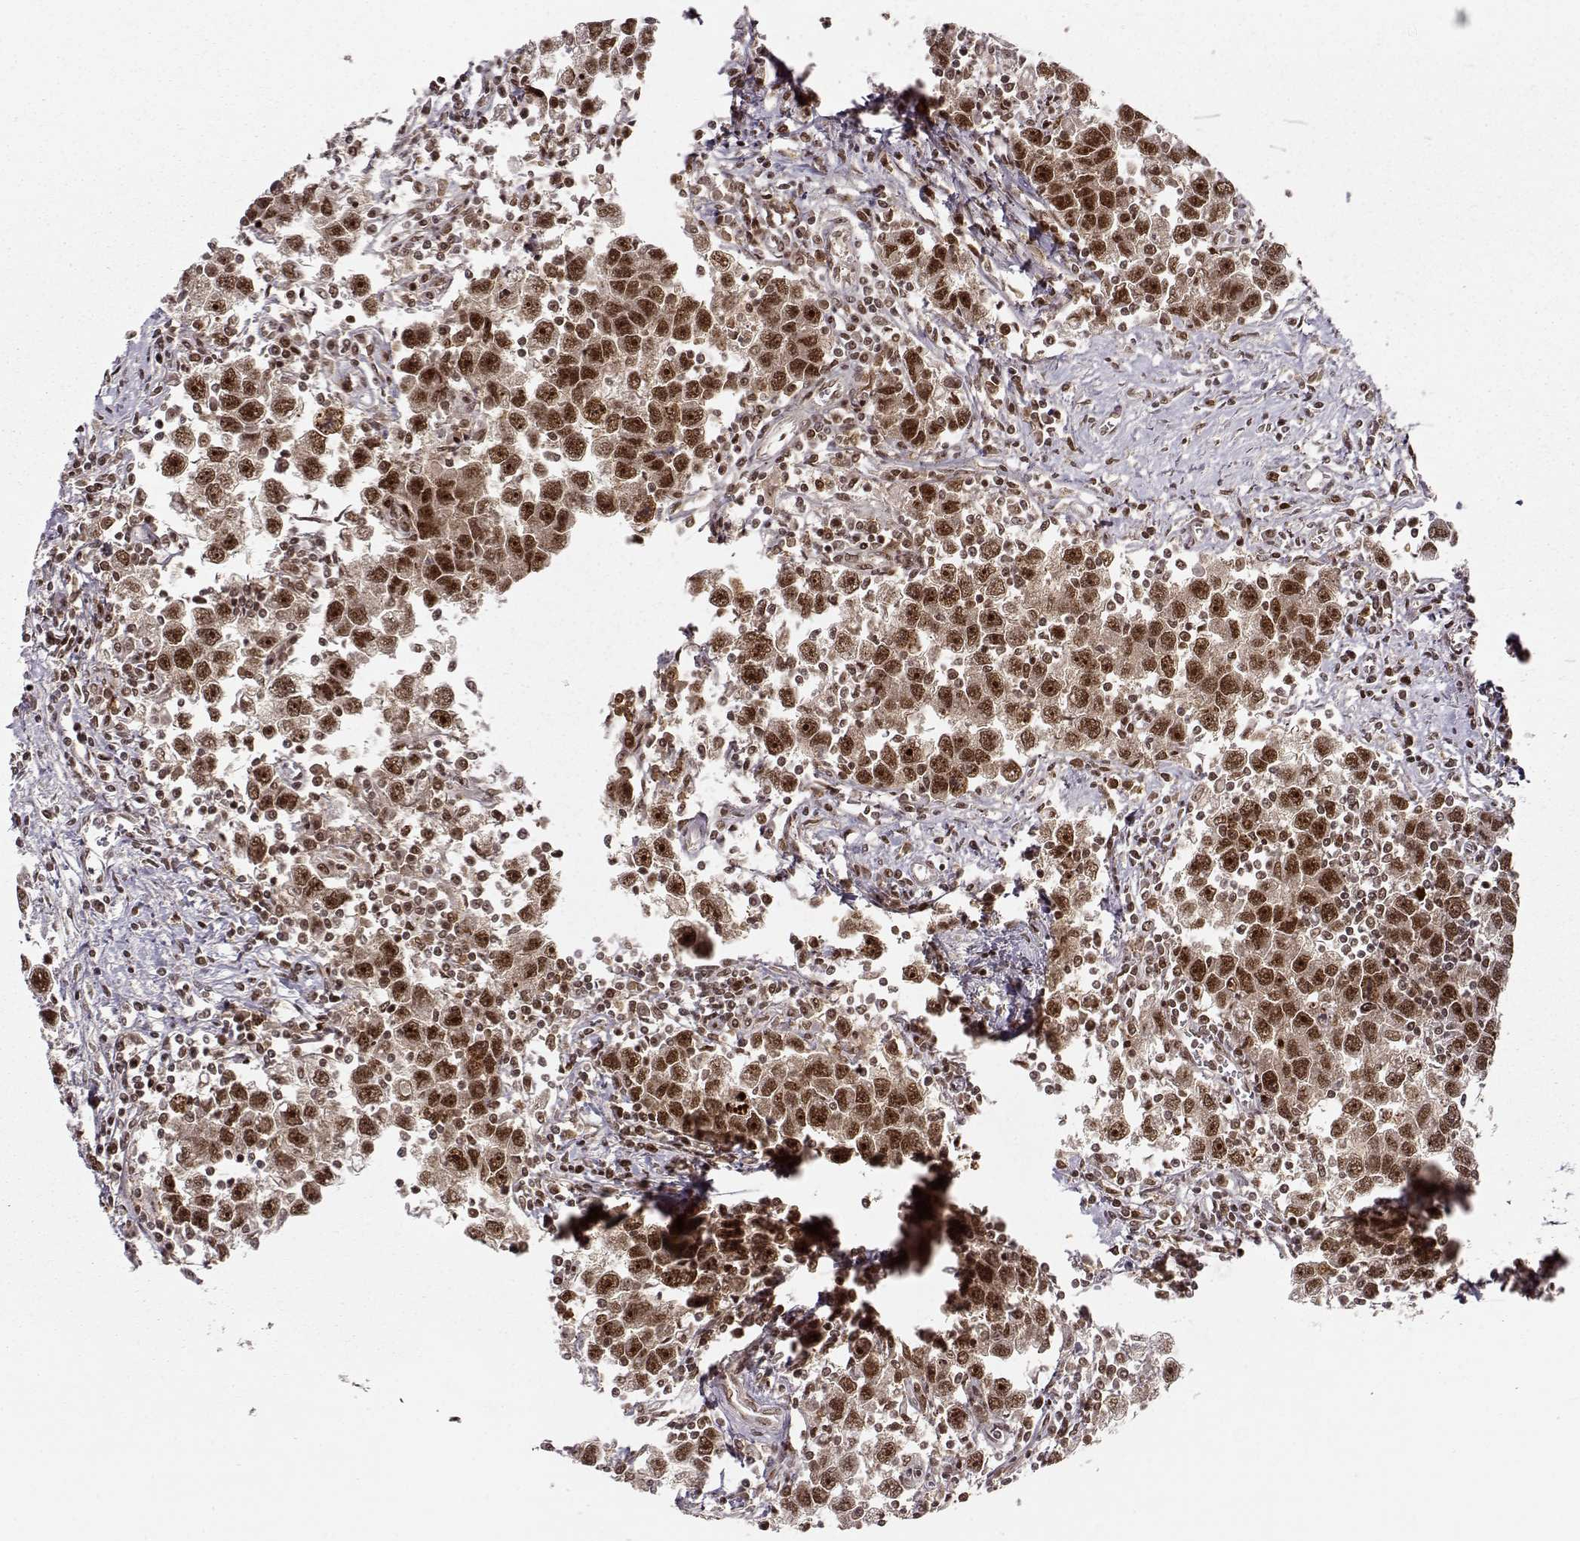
{"staining": {"intensity": "strong", "quantity": ">75%", "location": "nuclear"}, "tissue": "testis cancer", "cell_type": "Tumor cells", "image_type": "cancer", "snomed": [{"axis": "morphology", "description": "Seminoma, NOS"}, {"axis": "topography", "description": "Testis"}], "caption": "Protein analysis of testis seminoma tissue reveals strong nuclear staining in about >75% of tumor cells. (DAB = brown stain, brightfield microscopy at high magnification).", "gene": "CSNK2A1", "patient": {"sex": "male", "age": 30}}